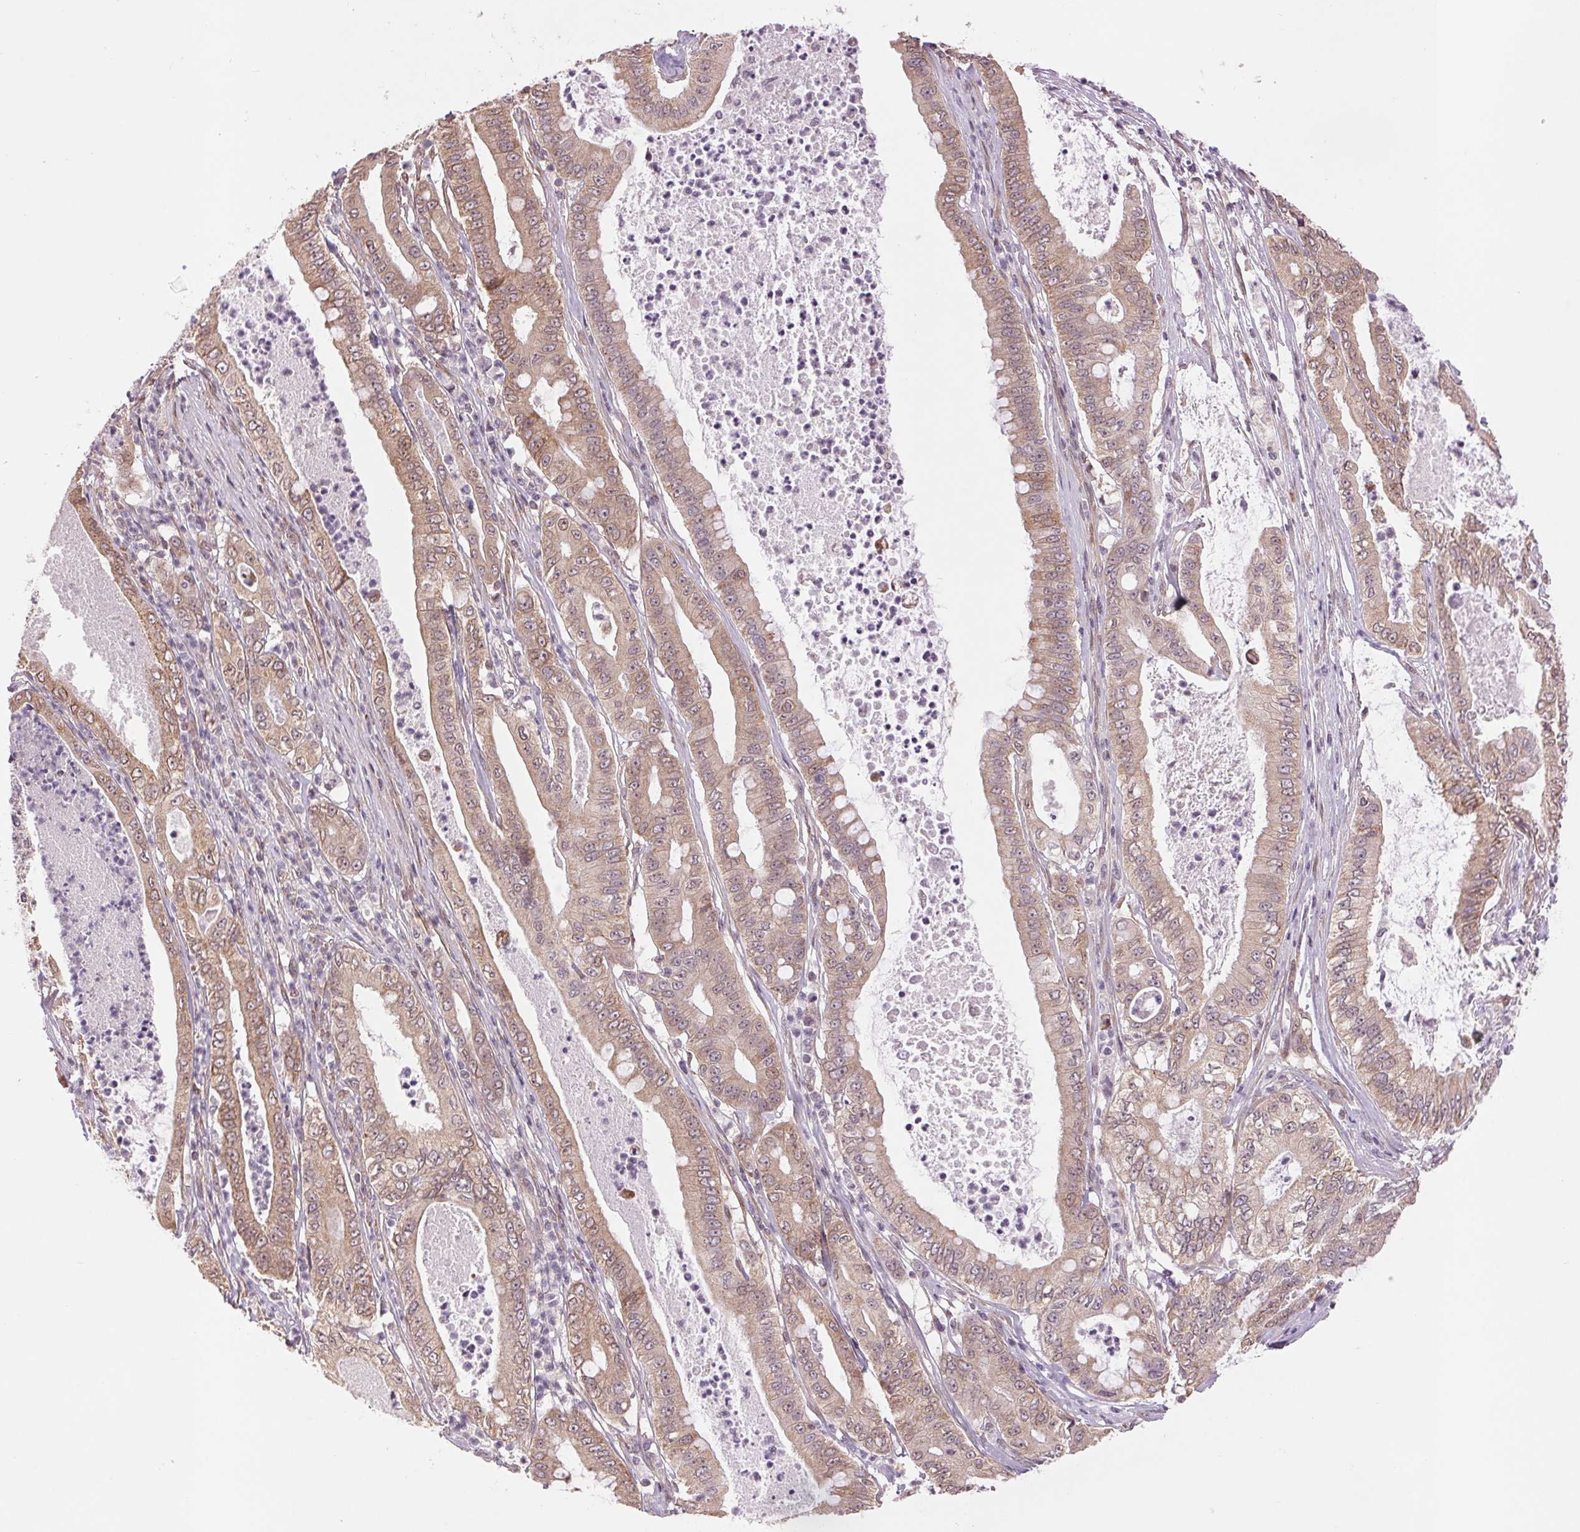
{"staining": {"intensity": "weak", "quantity": ">75%", "location": "cytoplasmic/membranous"}, "tissue": "pancreatic cancer", "cell_type": "Tumor cells", "image_type": "cancer", "snomed": [{"axis": "morphology", "description": "Adenocarcinoma, NOS"}, {"axis": "topography", "description": "Pancreas"}], "caption": "This is an image of immunohistochemistry staining of pancreatic cancer (adenocarcinoma), which shows weak expression in the cytoplasmic/membranous of tumor cells.", "gene": "BTF3L4", "patient": {"sex": "male", "age": 71}}